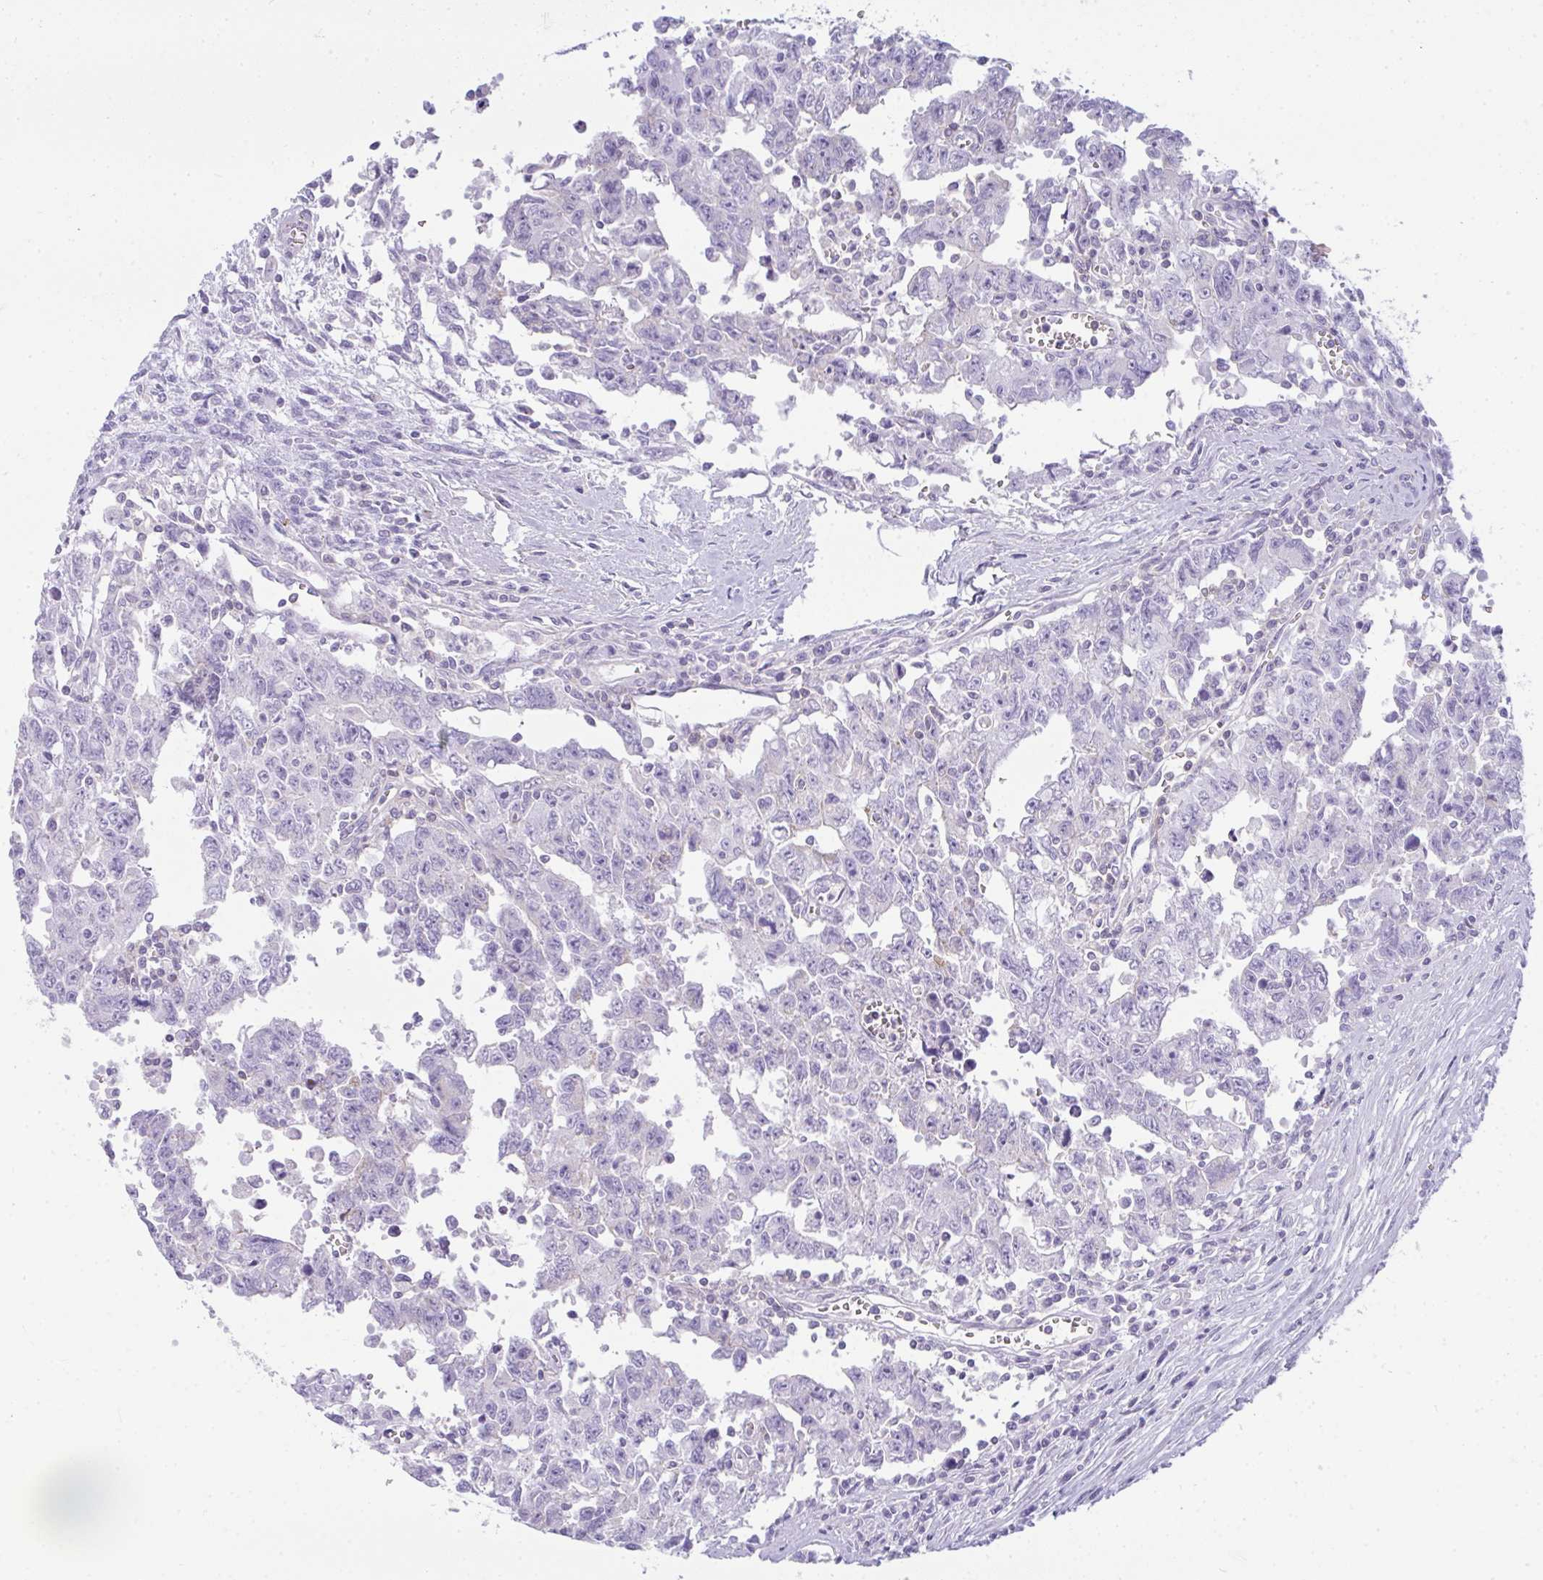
{"staining": {"intensity": "negative", "quantity": "none", "location": "none"}, "tissue": "testis cancer", "cell_type": "Tumor cells", "image_type": "cancer", "snomed": [{"axis": "morphology", "description": "Carcinoma, Embryonal, NOS"}, {"axis": "topography", "description": "Testis"}], "caption": "Immunohistochemistry (IHC) of human embryonal carcinoma (testis) demonstrates no positivity in tumor cells.", "gene": "CDRT15", "patient": {"sex": "male", "age": 24}}